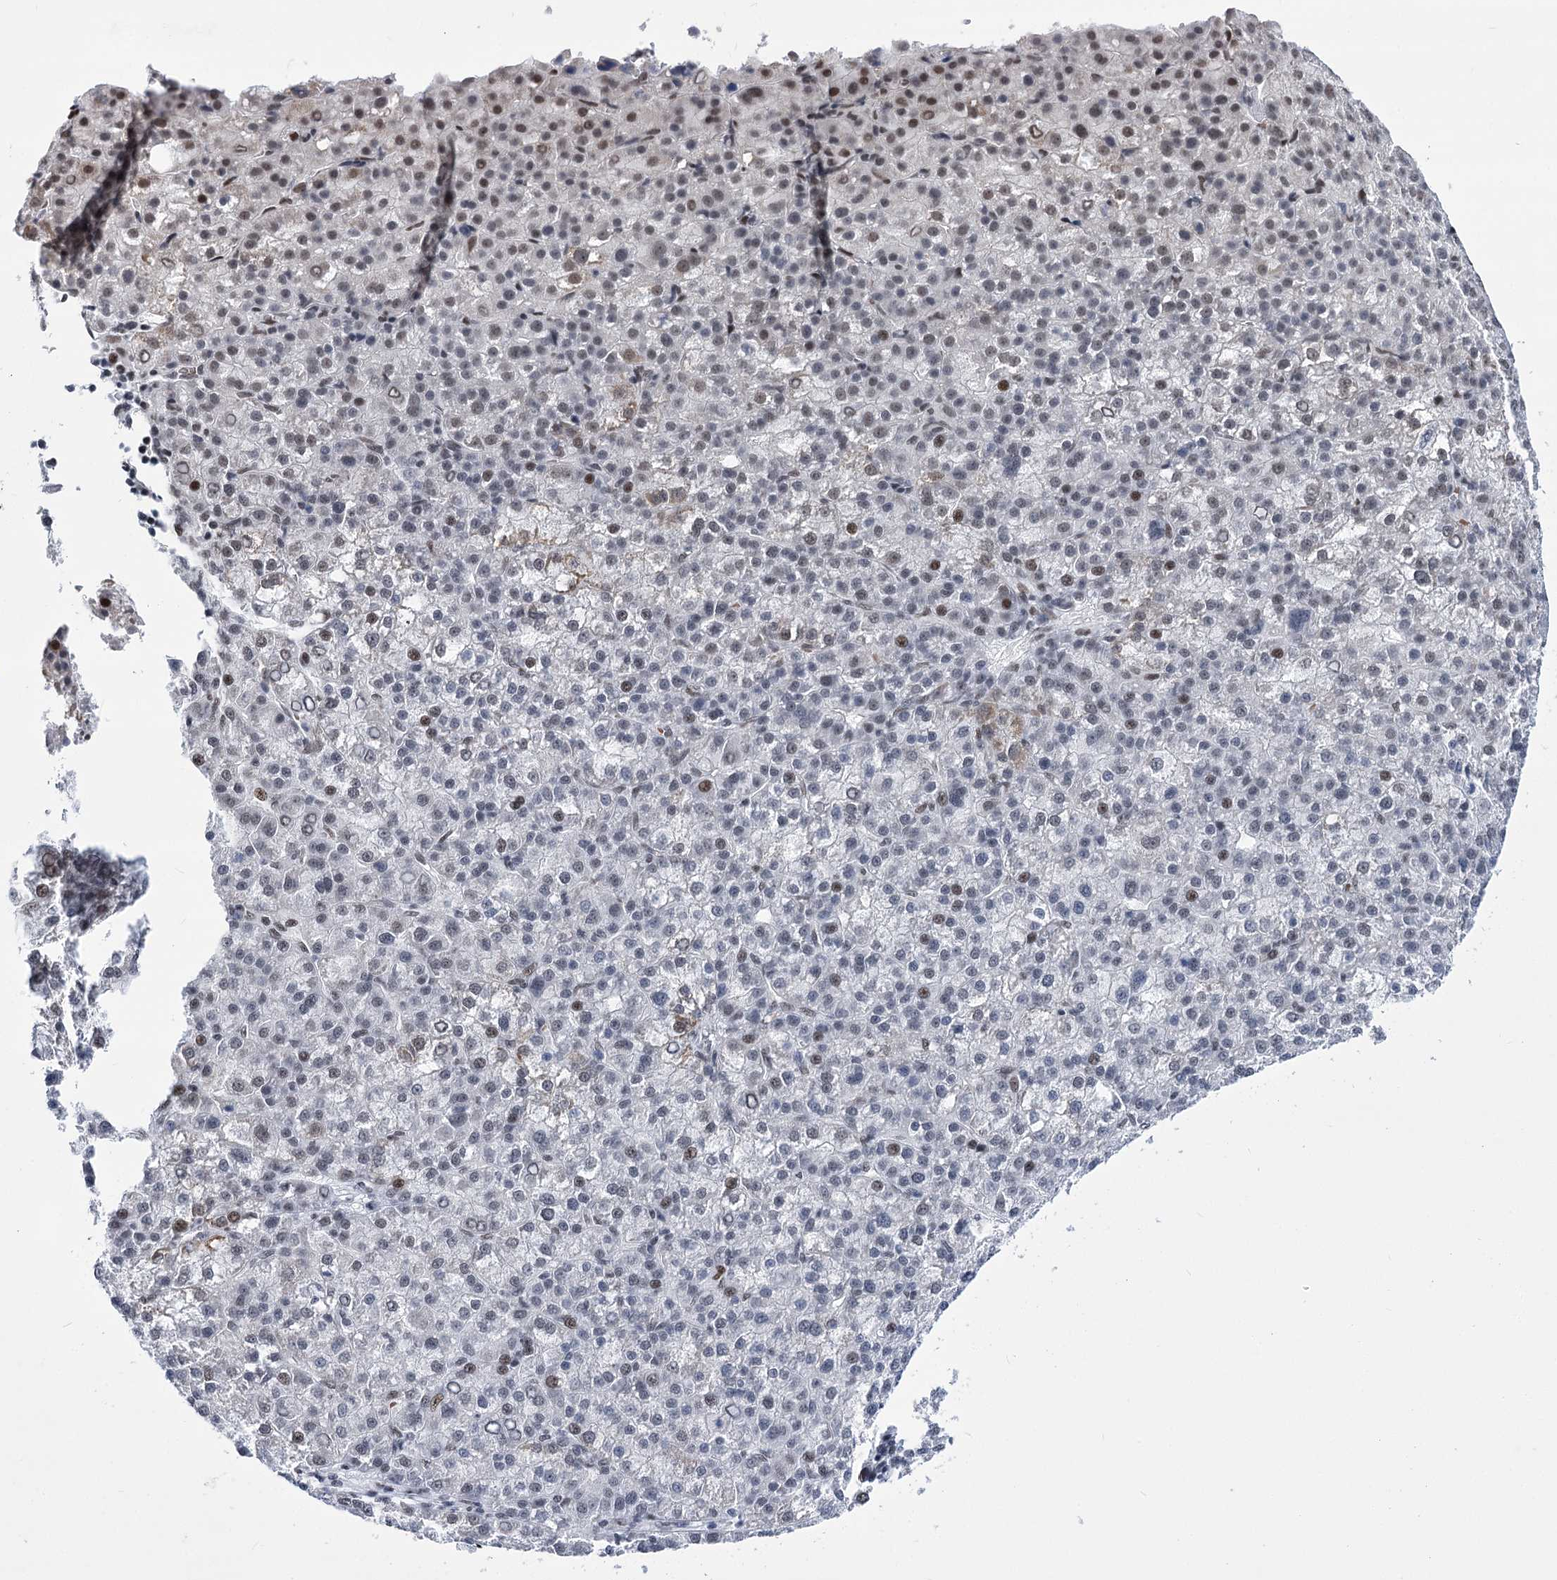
{"staining": {"intensity": "moderate", "quantity": "<25%", "location": "nuclear"}, "tissue": "liver cancer", "cell_type": "Tumor cells", "image_type": "cancer", "snomed": [{"axis": "morphology", "description": "Carcinoma, Hepatocellular, NOS"}, {"axis": "topography", "description": "Liver"}], "caption": "Liver cancer was stained to show a protein in brown. There is low levels of moderate nuclear expression in about <25% of tumor cells. The staining was performed using DAB (3,3'-diaminobenzidine) to visualize the protein expression in brown, while the nuclei were stained in blue with hematoxylin (Magnification: 20x).", "gene": "POU4F3", "patient": {"sex": "female", "age": 58}}